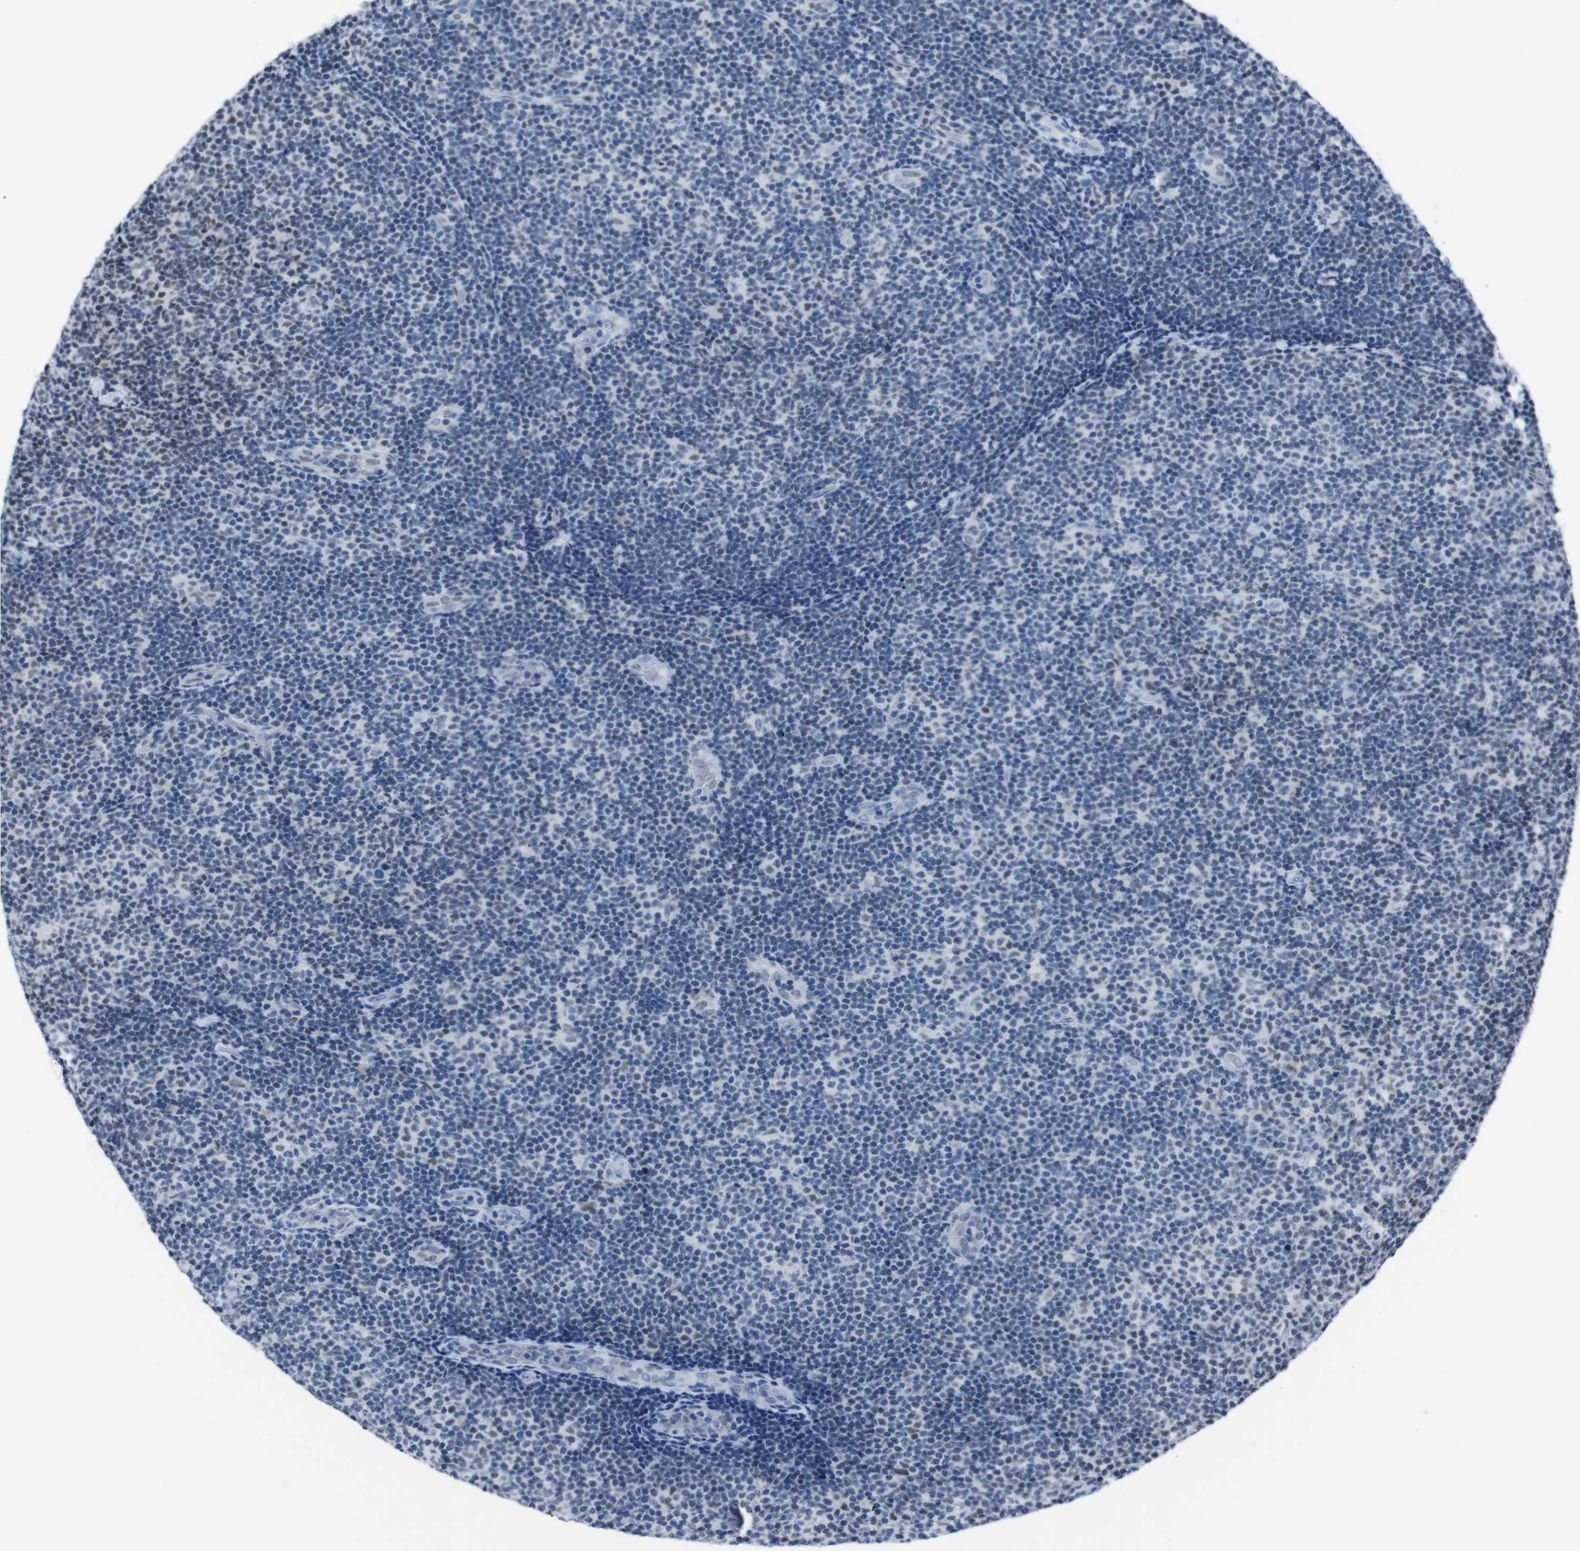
{"staining": {"intensity": "negative", "quantity": "none", "location": "none"}, "tissue": "lymphoma", "cell_type": "Tumor cells", "image_type": "cancer", "snomed": [{"axis": "morphology", "description": "Malignant lymphoma, non-Hodgkin's type, Low grade"}, {"axis": "topography", "description": "Lymph node"}], "caption": "IHC photomicrograph of human lymphoma stained for a protein (brown), which exhibits no staining in tumor cells. (DAB (3,3'-diaminobenzidine) immunohistochemistry (IHC) with hematoxylin counter stain).", "gene": "PIP4P2", "patient": {"sex": "male", "age": 83}}